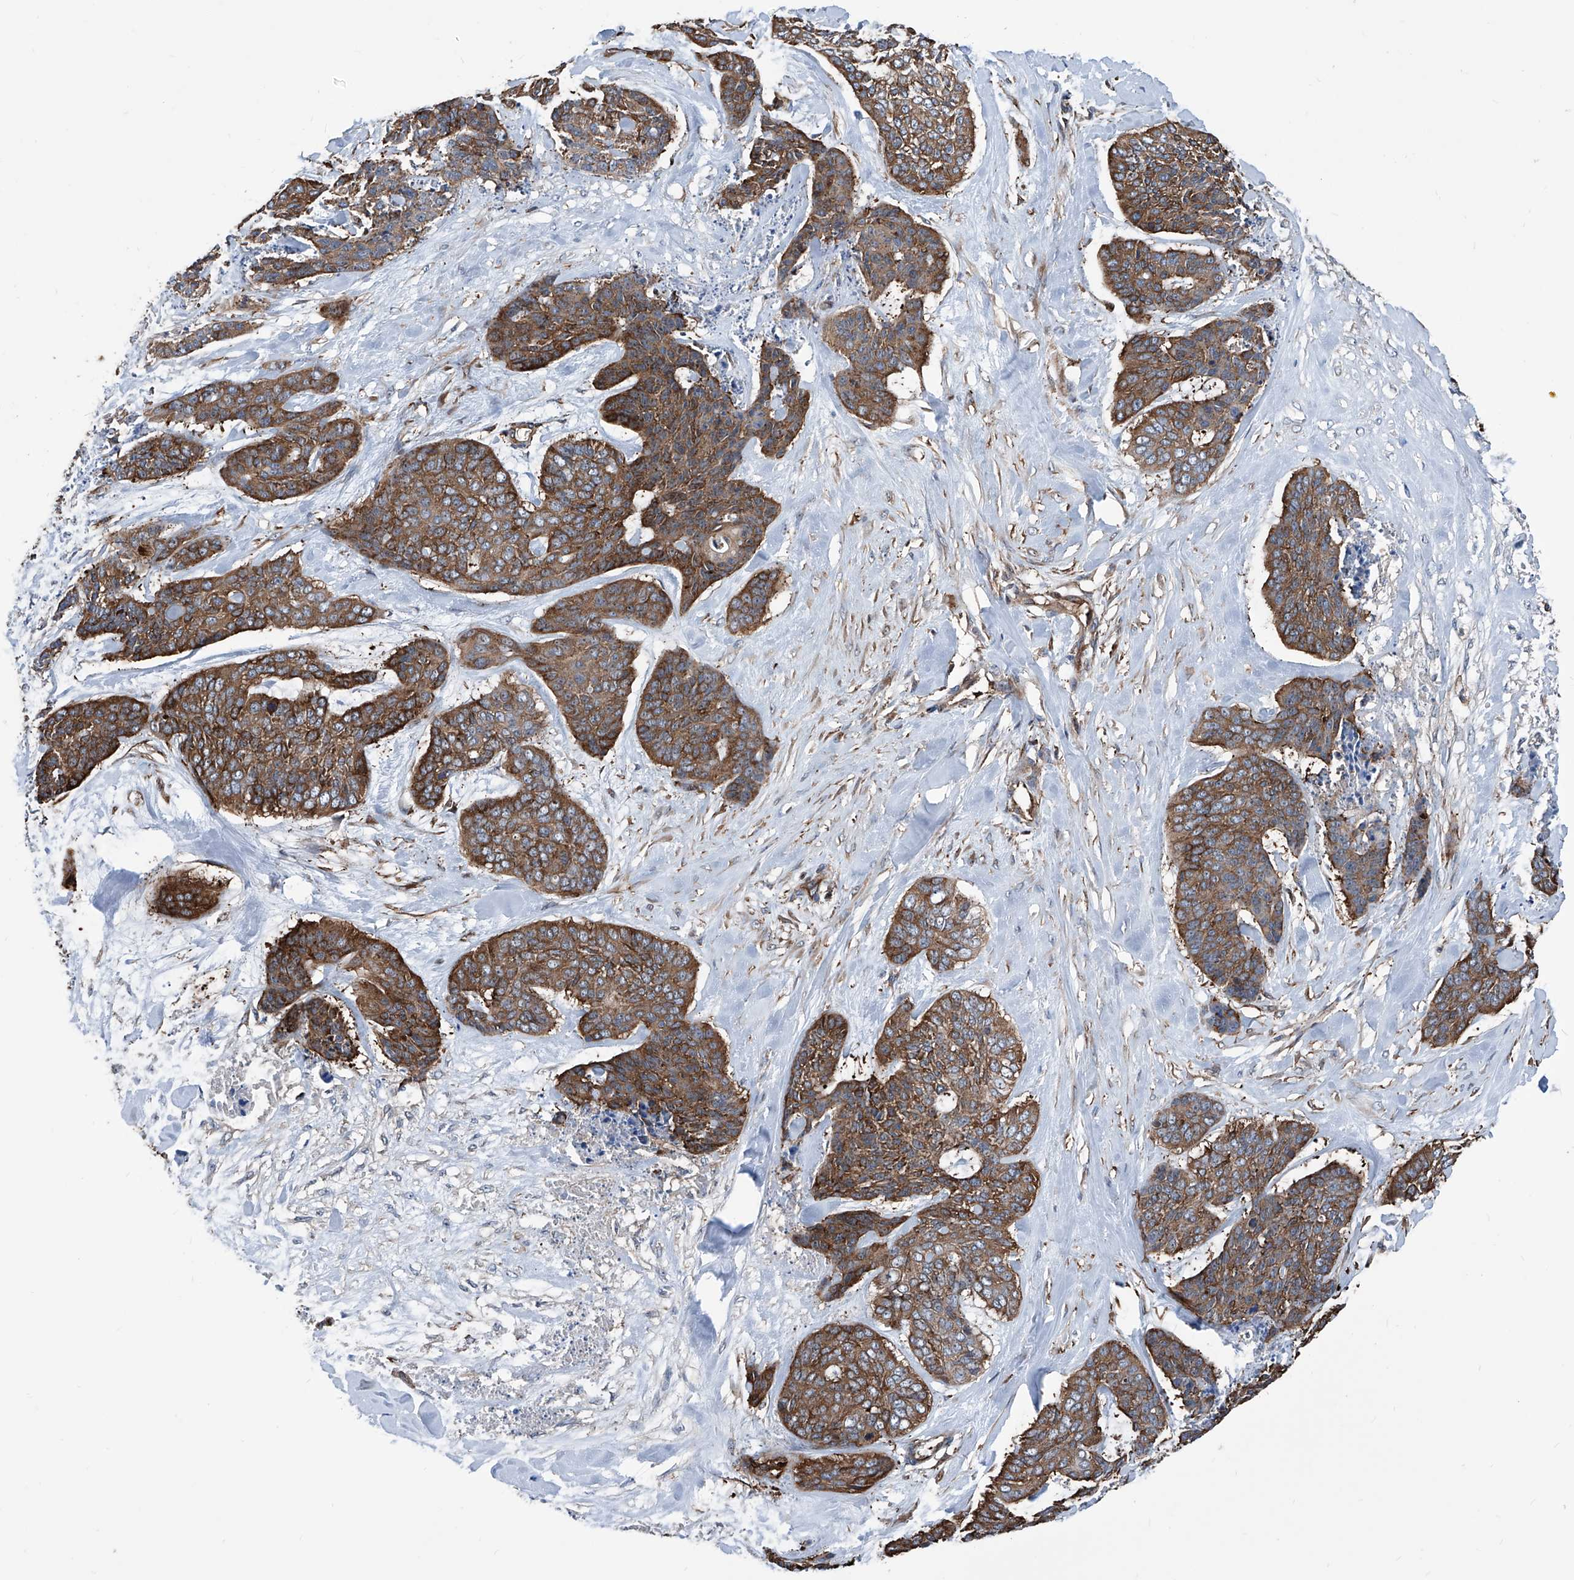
{"staining": {"intensity": "strong", "quantity": ">75%", "location": "cytoplasmic/membranous"}, "tissue": "skin cancer", "cell_type": "Tumor cells", "image_type": "cancer", "snomed": [{"axis": "morphology", "description": "Basal cell carcinoma"}, {"axis": "topography", "description": "Skin"}], "caption": "The micrograph shows immunohistochemical staining of skin basal cell carcinoma. There is strong cytoplasmic/membranous positivity is identified in approximately >75% of tumor cells.", "gene": "ZNF484", "patient": {"sex": "female", "age": 64}}